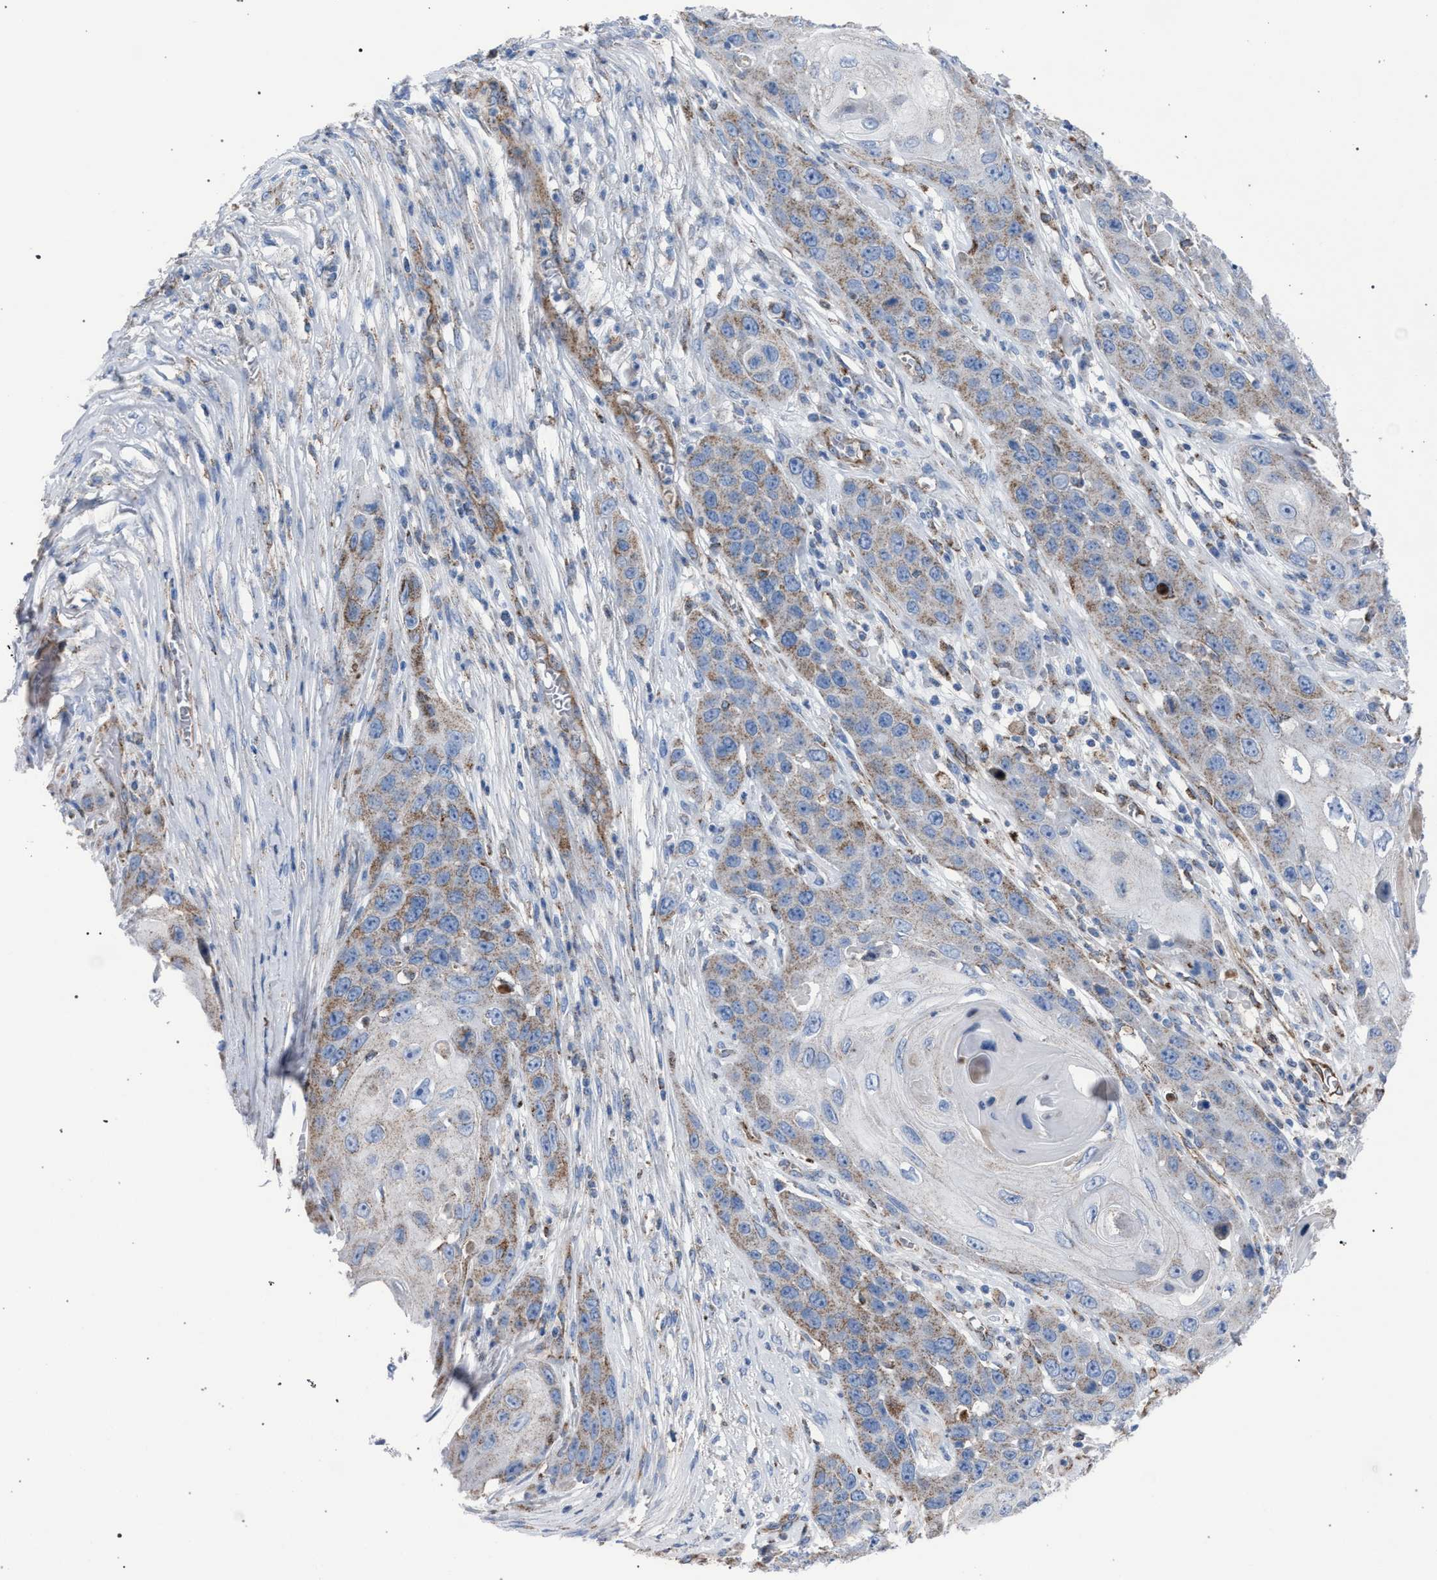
{"staining": {"intensity": "weak", "quantity": "25%-75%", "location": "cytoplasmic/membranous"}, "tissue": "skin cancer", "cell_type": "Tumor cells", "image_type": "cancer", "snomed": [{"axis": "morphology", "description": "Squamous cell carcinoma, NOS"}, {"axis": "topography", "description": "Skin"}], "caption": "Immunohistochemistry staining of skin squamous cell carcinoma, which exhibits low levels of weak cytoplasmic/membranous expression in approximately 25%-75% of tumor cells indicating weak cytoplasmic/membranous protein staining. The staining was performed using DAB (3,3'-diaminobenzidine) (brown) for protein detection and nuclei were counterstained in hematoxylin (blue).", "gene": "HSD17B4", "patient": {"sex": "male", "age": 55}}